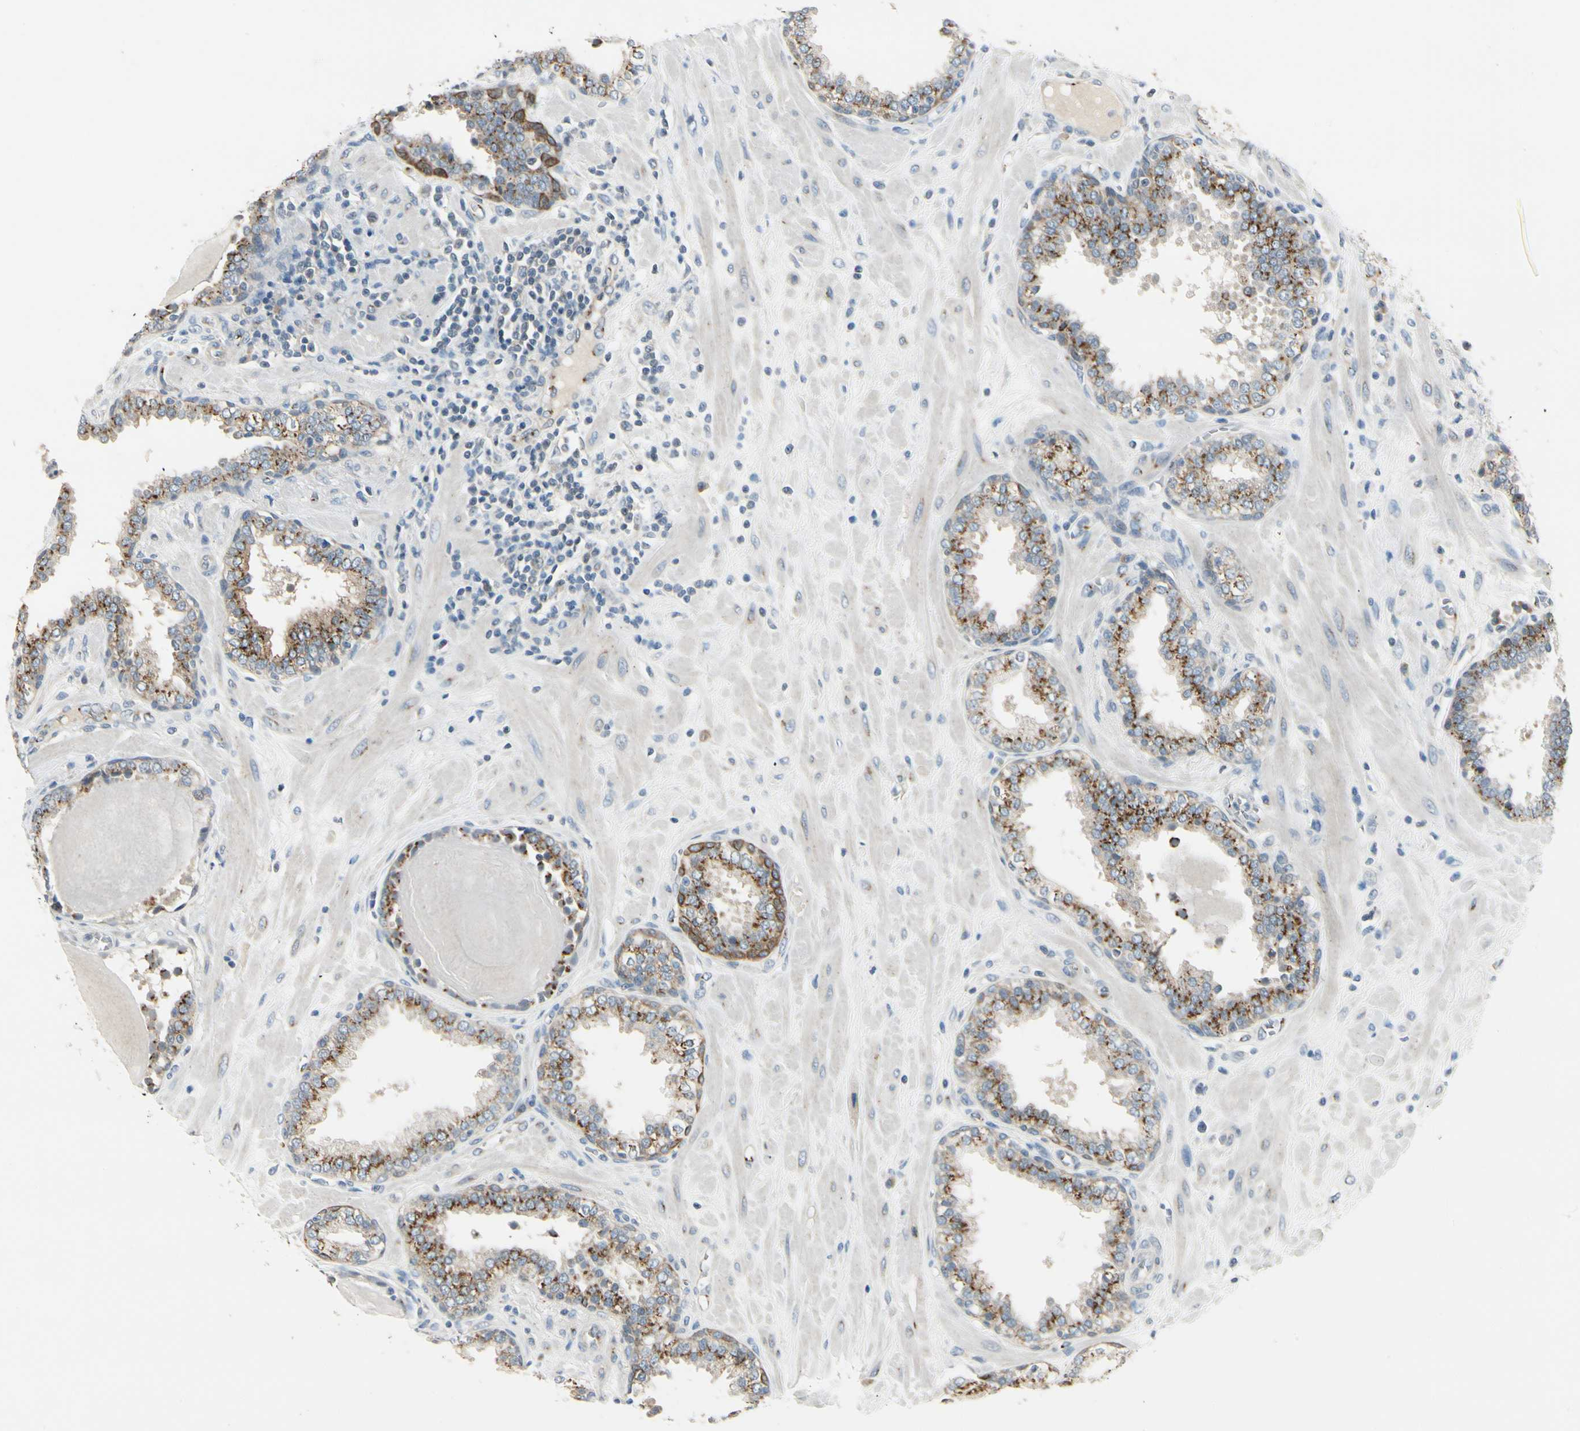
{"staining": {"intensity": "moderate", "quantity": "25%-75%", "location": "cytoplasmic/membranous"}, "tissue": "prostate", "cell_type": "Glandular cells", "image_type": "normal", "snomed": [{"axis": "morphology", "description": "Normal tissue, NOS"}, {"axis": "topography", "description": "Prostate"}], "caption": "Glandular cells exhibit moderate cytoplasmic/membranous staining in about 25%-75% of cells in unremarkable prostate. (DAB IHC with brightfield microscopy, high magnification).", "gene": "MANSC1", "patient": {"sex": "male", "age": 51}}